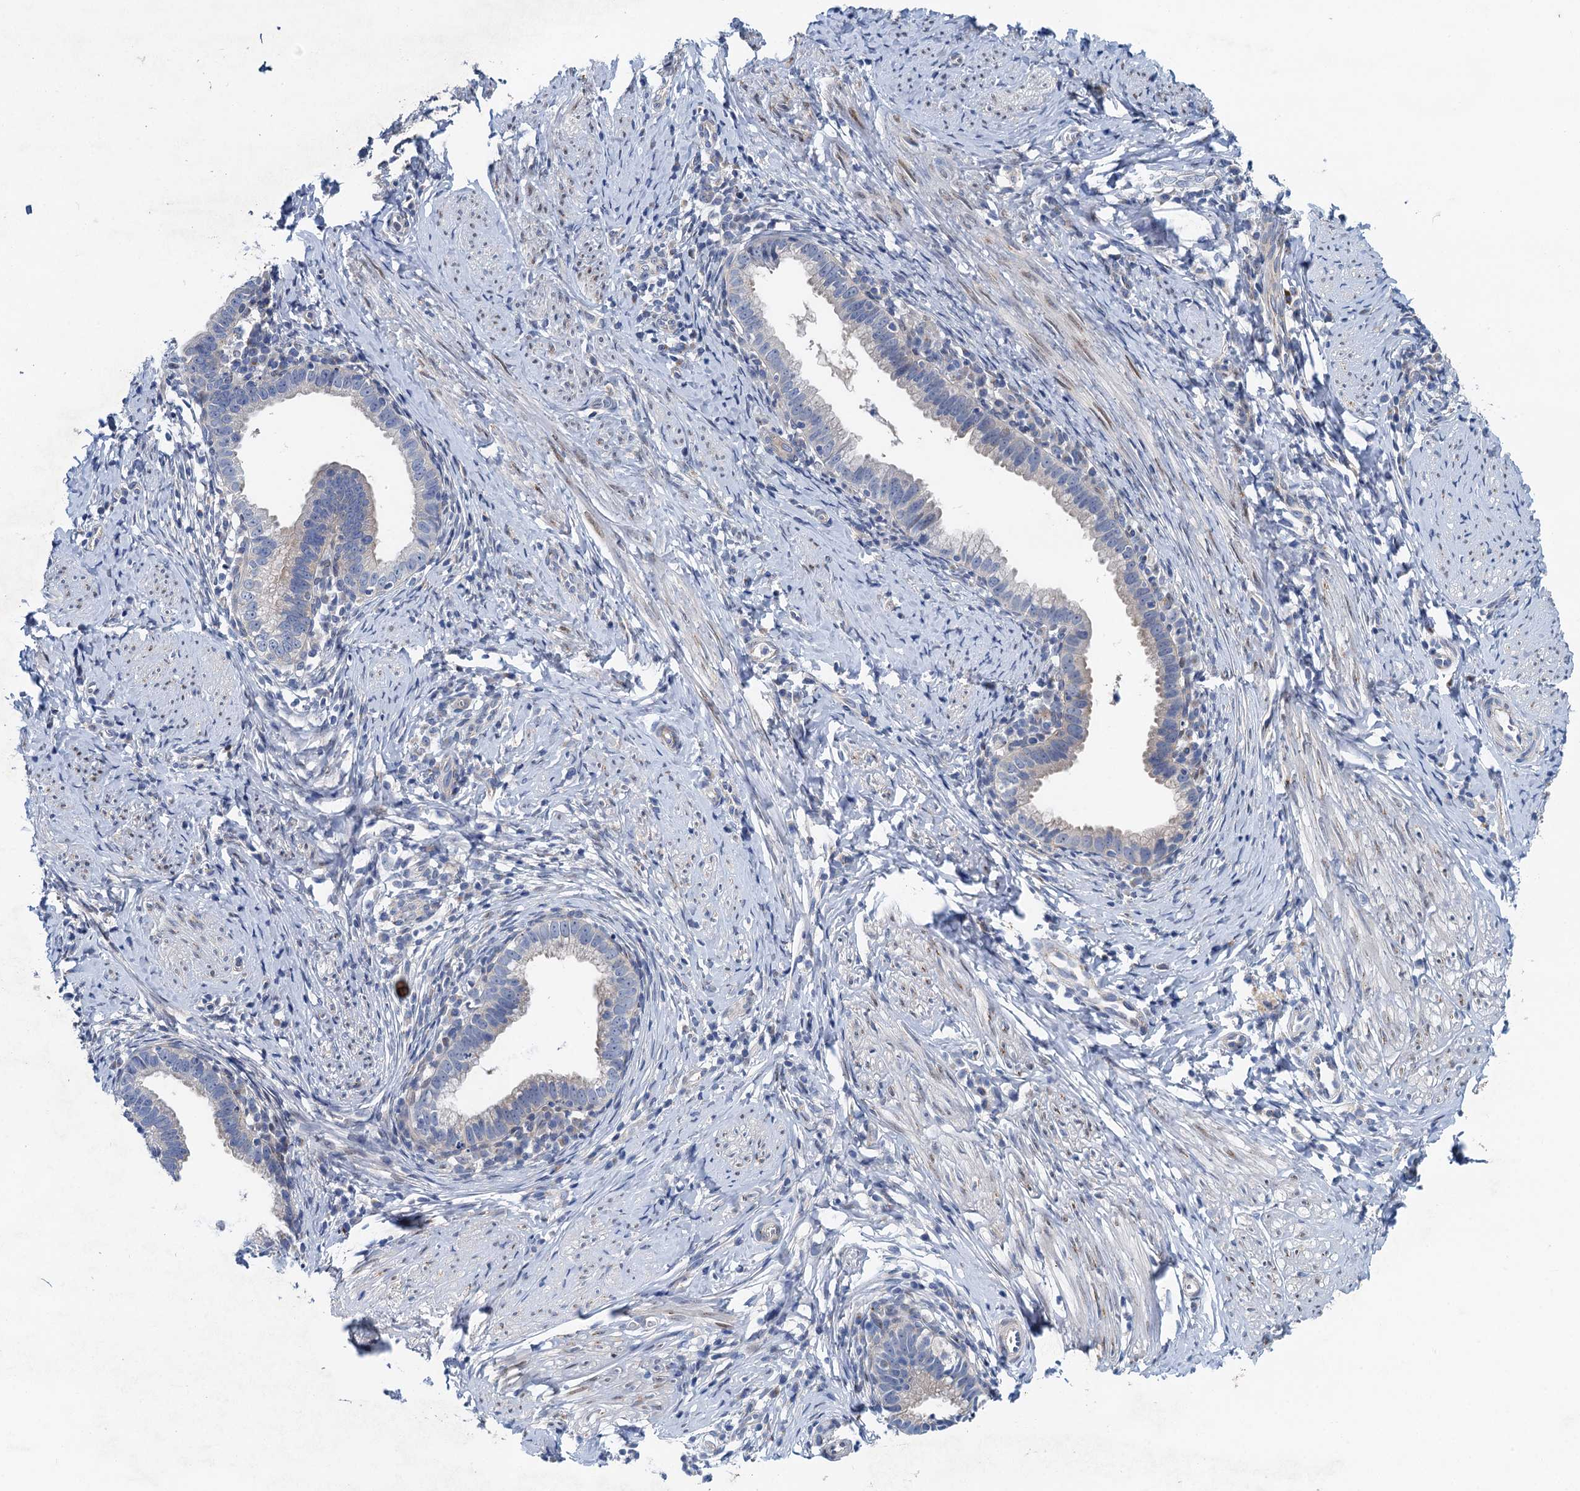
{"staining": {"intensity": "negative", "quantity": "none", "location": "none"}, "tissue": "cervical cancer", "cell_type": "Tumor cells", "image_type": "cancer", "snomed": [{"axis": "morphology", "description": "Adenocarcinoma, NOS"}, {"axis": "topography", "description": "Cervix"}], "caption": "Immunohistochemistry (IHC) micrograph of adenocarcinoma (cervical) stained for a protein (brown), which displays no staining in tumor cells.", "gene": "NBEA", "patient": {"sex": "female", "age": 36}}